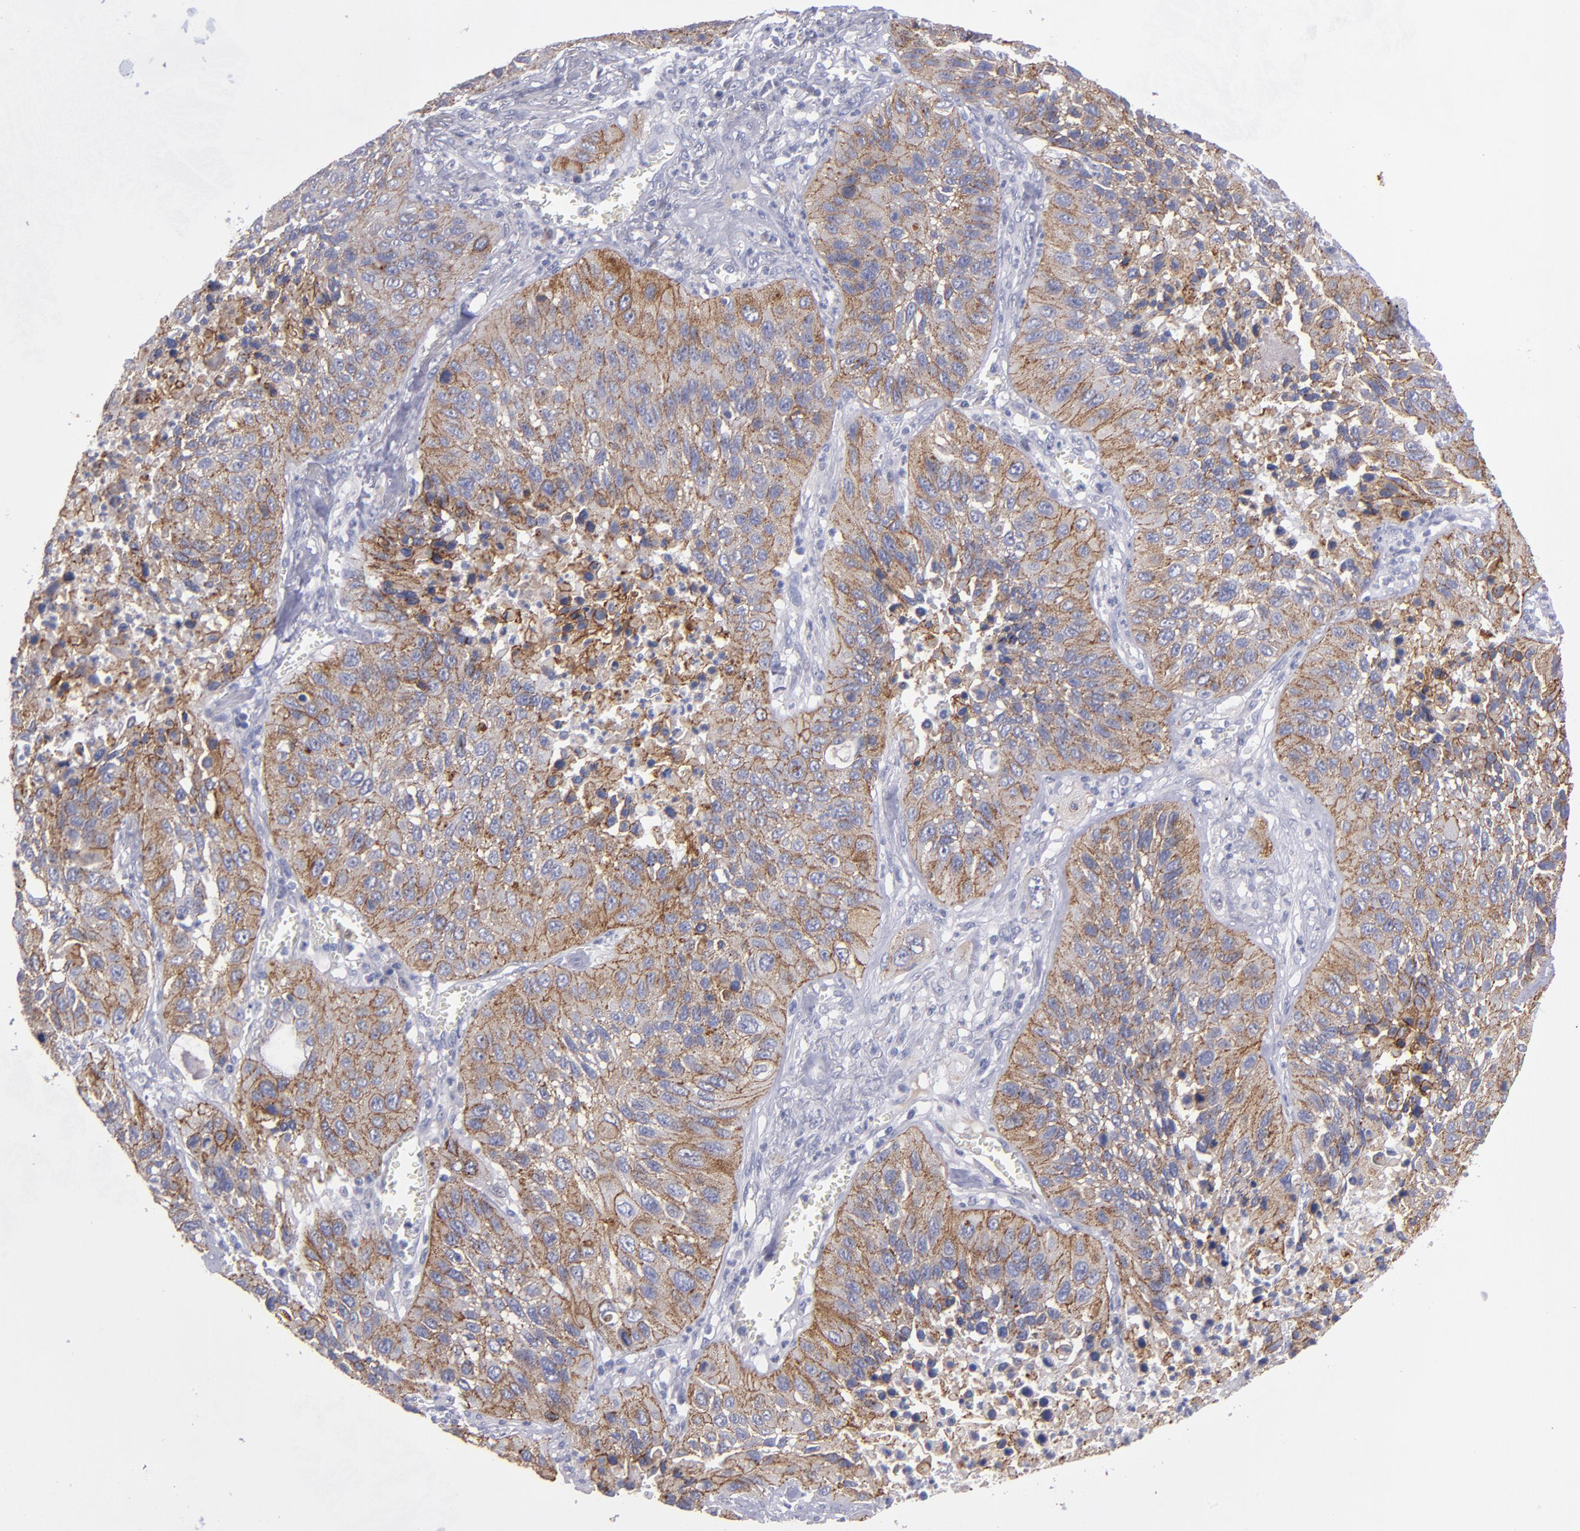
{"staining": {"intensity": "moderate", "quantity": ">75%", "location": "cytoplasmic/membranous"}, "tissue": "lung cancer", "cell_type": "Tumor cells", "image_type": "cancer", "snomed": [{"axis": "morphology", "description": "Squamous cell carcinoma, NOS"}, {"axis": "topography", "description": "Lung"}], "caption": "Immunohistochemistry (IHC) of lung cancer reveals medium levels of moderate cytoplasmic/membranous expression in about >75% of tumor cells. Nuclei are stained in blue.", "gene": "CDH3", "patient": {"sex": "female", "age": 76}}